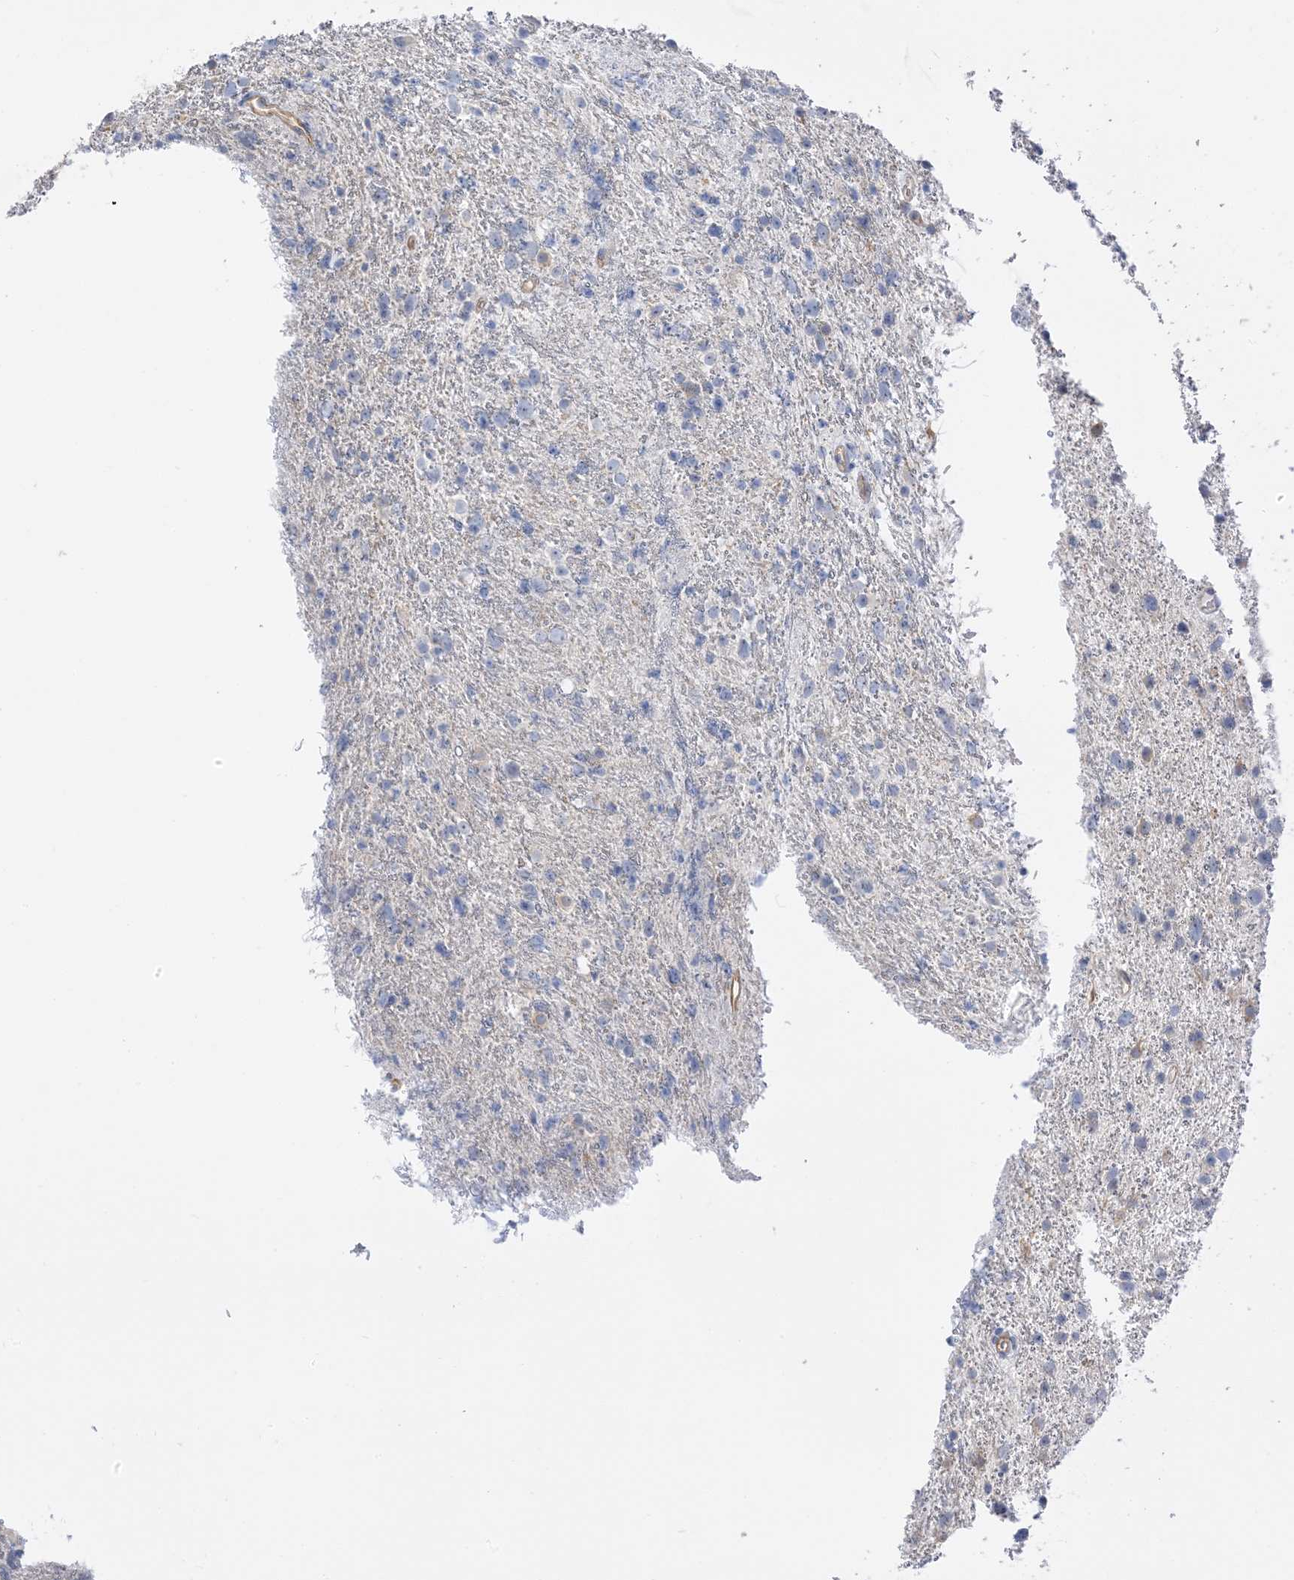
{"staining": {"intensity": "negative", "quantity": "none", "location": "none"}, "tissue": "glioma", "cell_type": "Tumor cells", "image_type": "cancer", "snomed": [{"axis": "morphology", "description": "Glioma, malignant, Low grade"}, {"axis": "topography", "description": "Cerebral cortex"}], "caption": "The micrograph displays no significant staining in tumor cells of glioma.", "gene": "IL36B", "patient": {"sex": "female", "age": 39}}